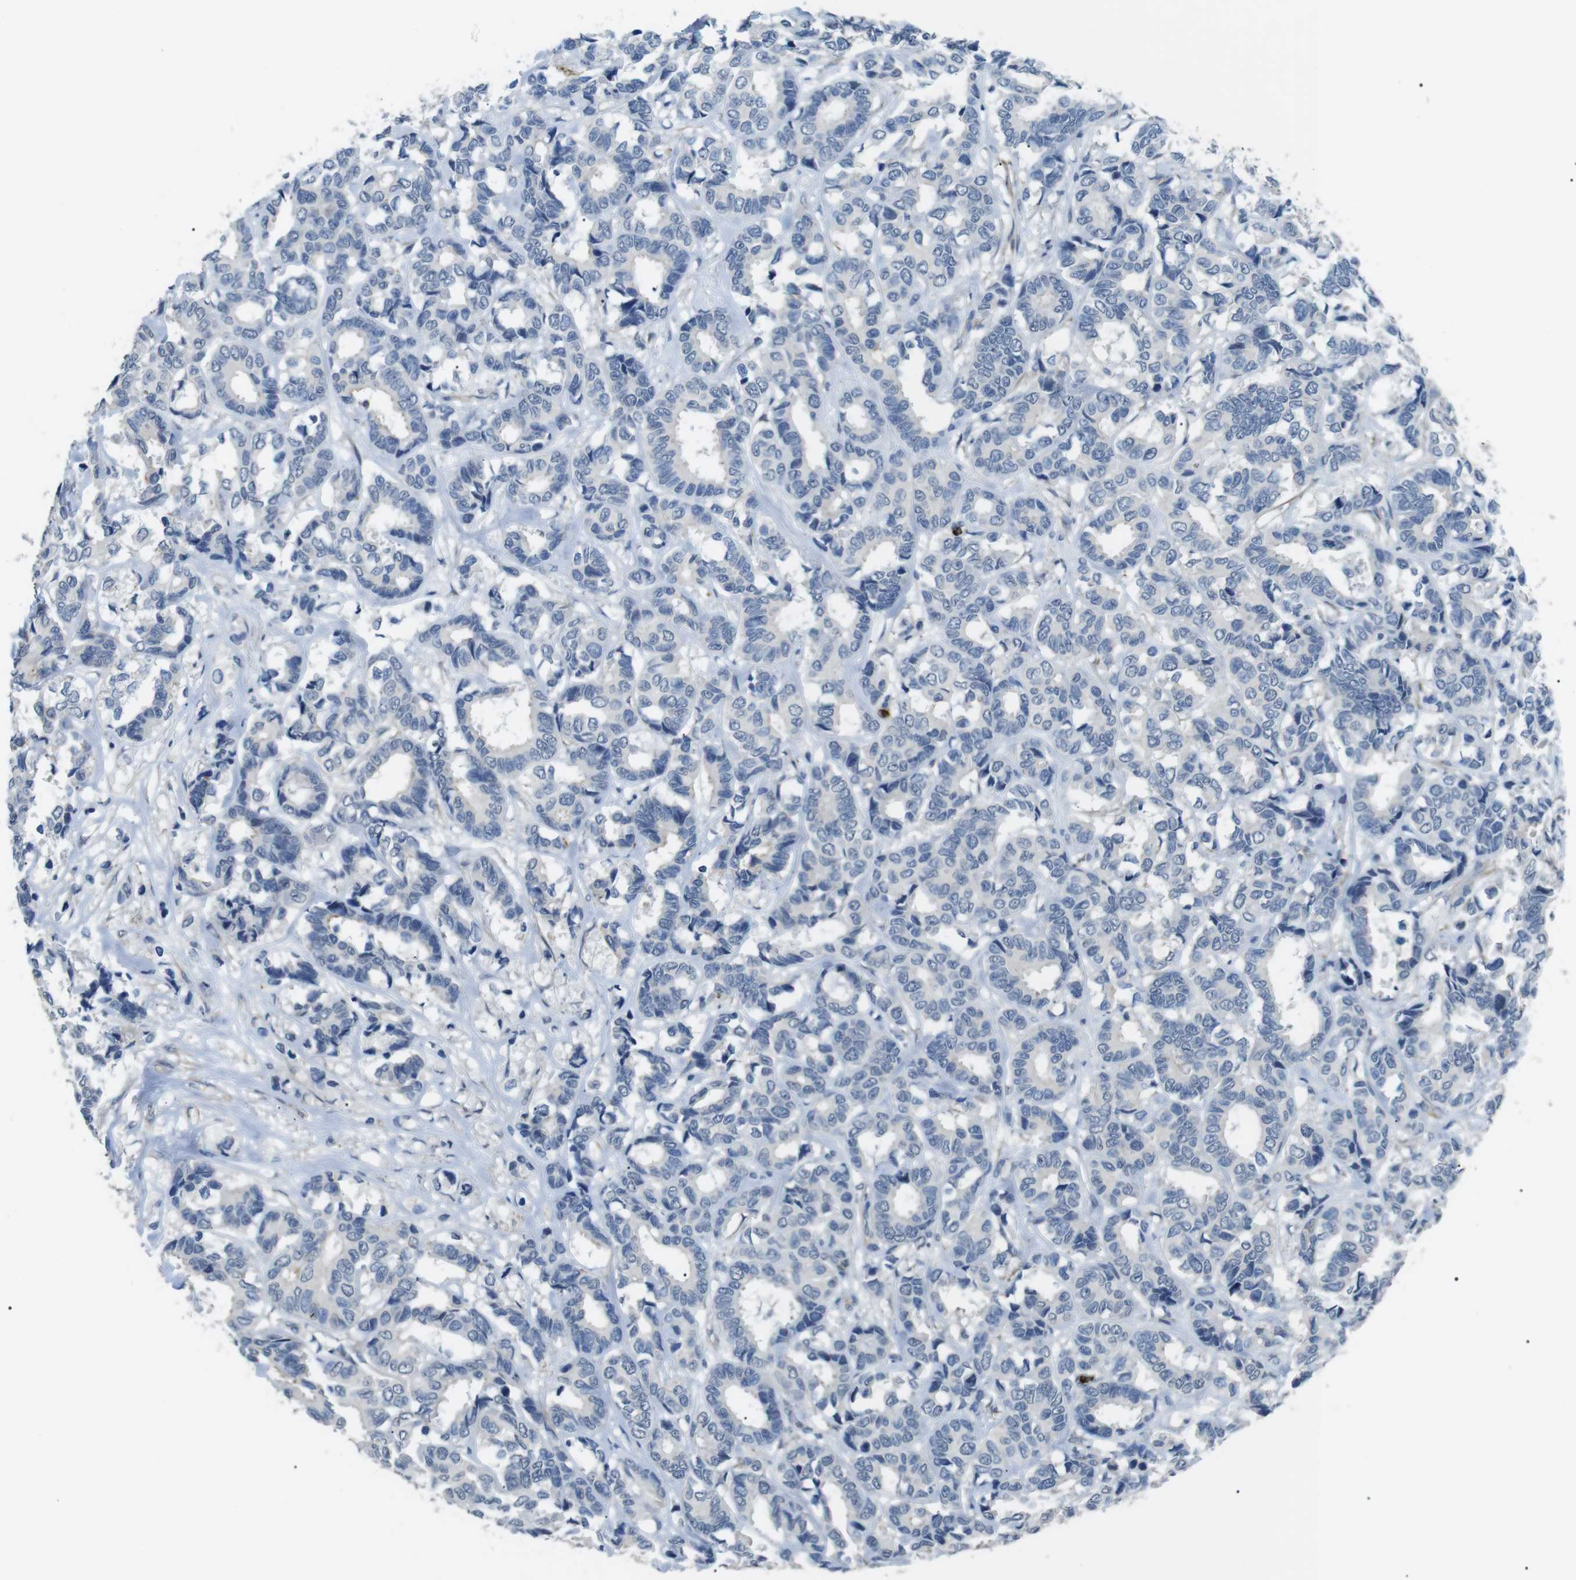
{"staining": {"intensity": "negative", "quantity": "none", "location": "none"}, "tissue": "breast cancer", "cell_type": "Tumor cells", "image_type": "cancer", "snomed": [{"axis": "morphology", "description": "Duct carcinoma"}, {"axis": "topography", "description": "Breast"}], "caption": "Photomicrograph shows no significant protein expression in tumor cells of breast intraductal carcinoma.", "gene": "GZMM", "patient": {"sex": "female", "age": 87}}